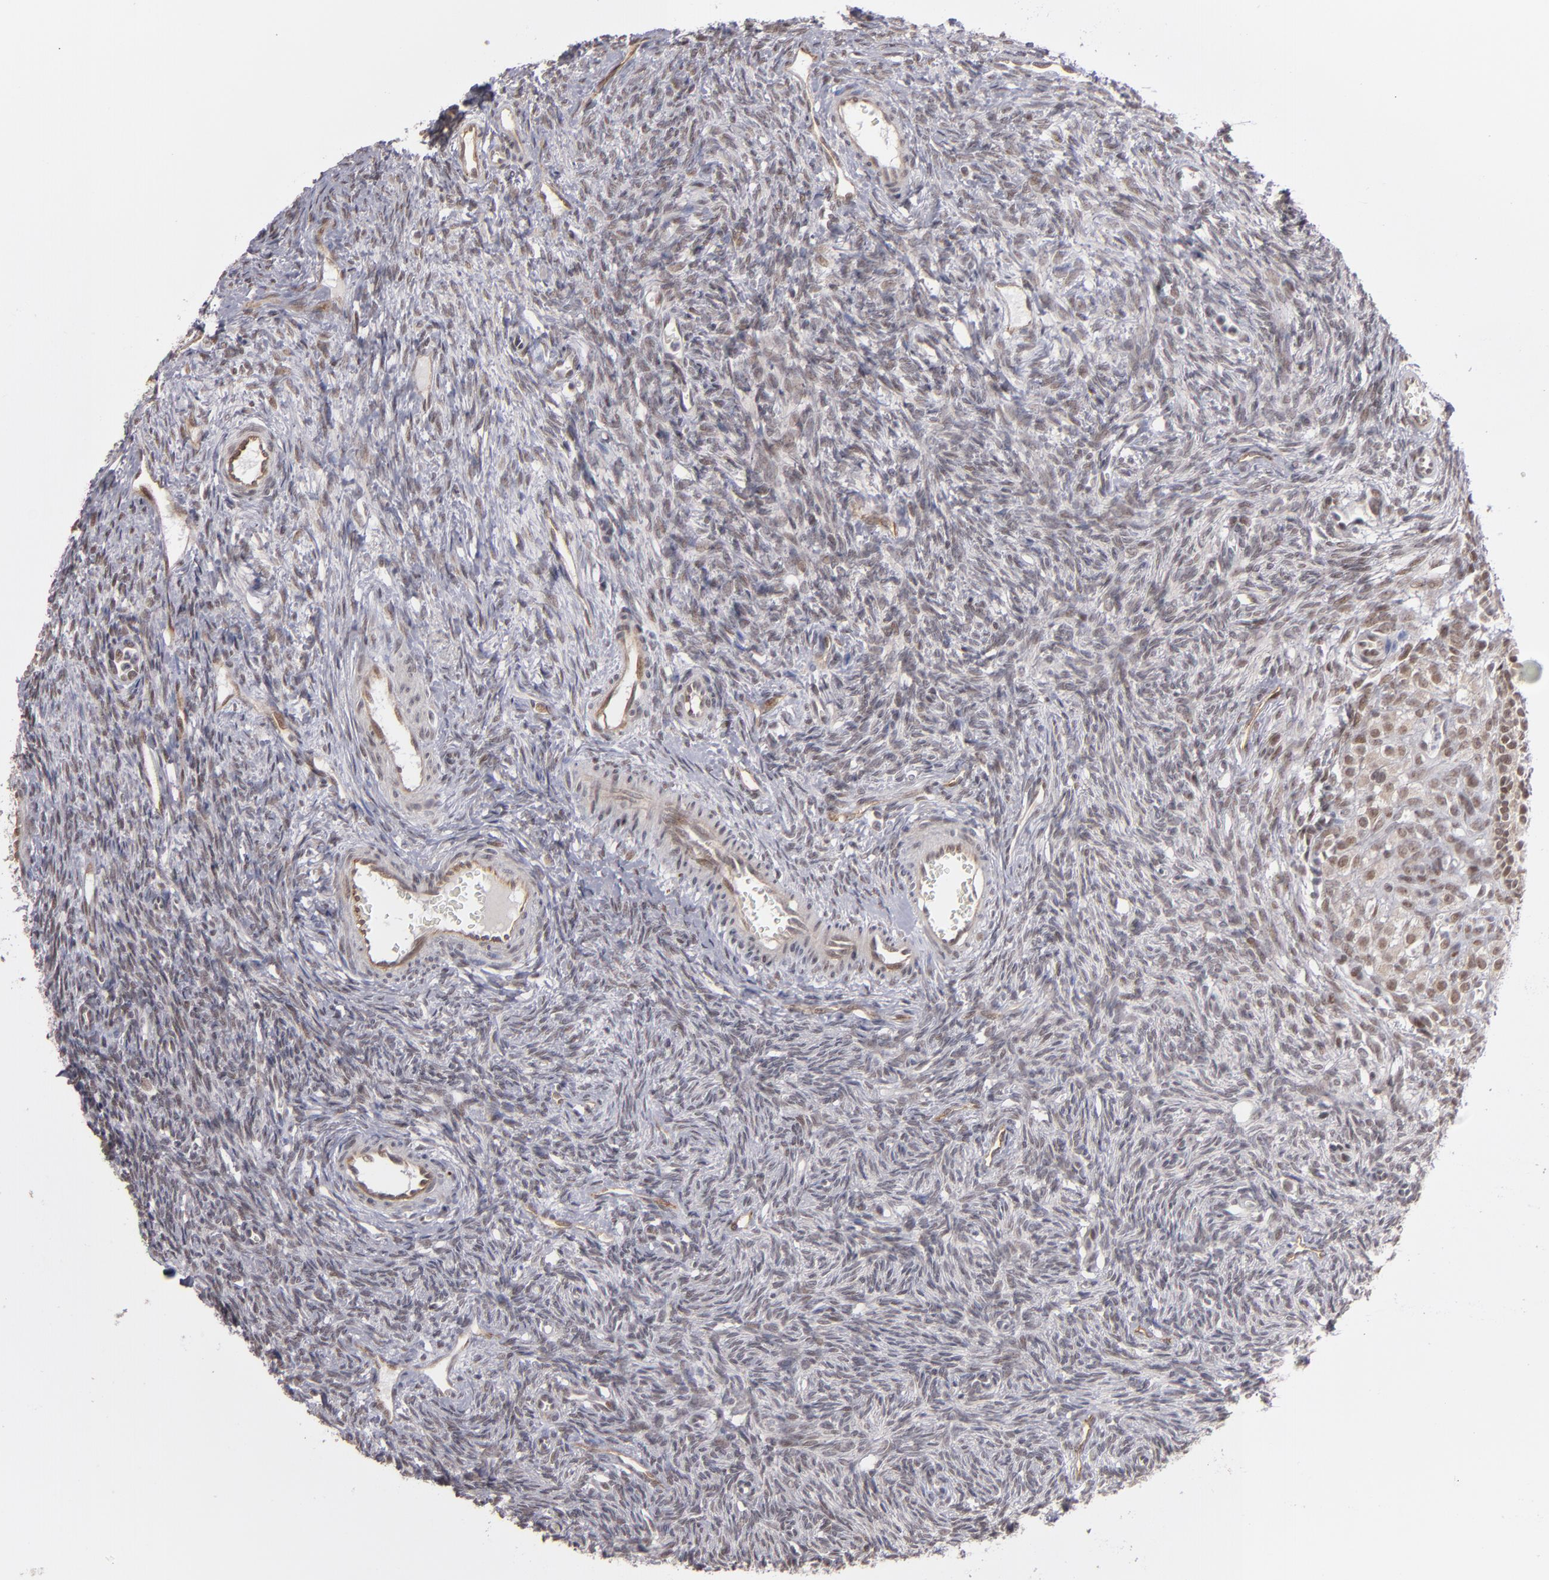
{"staining": {"intensity": "weak", "quantity": ">75%", "location": "cytoplasmic/membranous,nuclear"}, "tissue": "ovary", "cell_type": "Follicle cells", "image_type": "normal", "snomed": [{"axis": "morphology", "description": "Normal tissue, NOS"}, {"axis": "topography", "description": "Ovary"}], "caption": "Follicle cells show weak cytoplasmic/membranous,nuclear staining in approximately >75% of cells in normal ovary. (DAB (3,3'-diaminobenzidine) IHC with brightfield microscopy, high magnification).", "gene": "ZNF75A", "patient": {"sex": "female", "age": 33}}